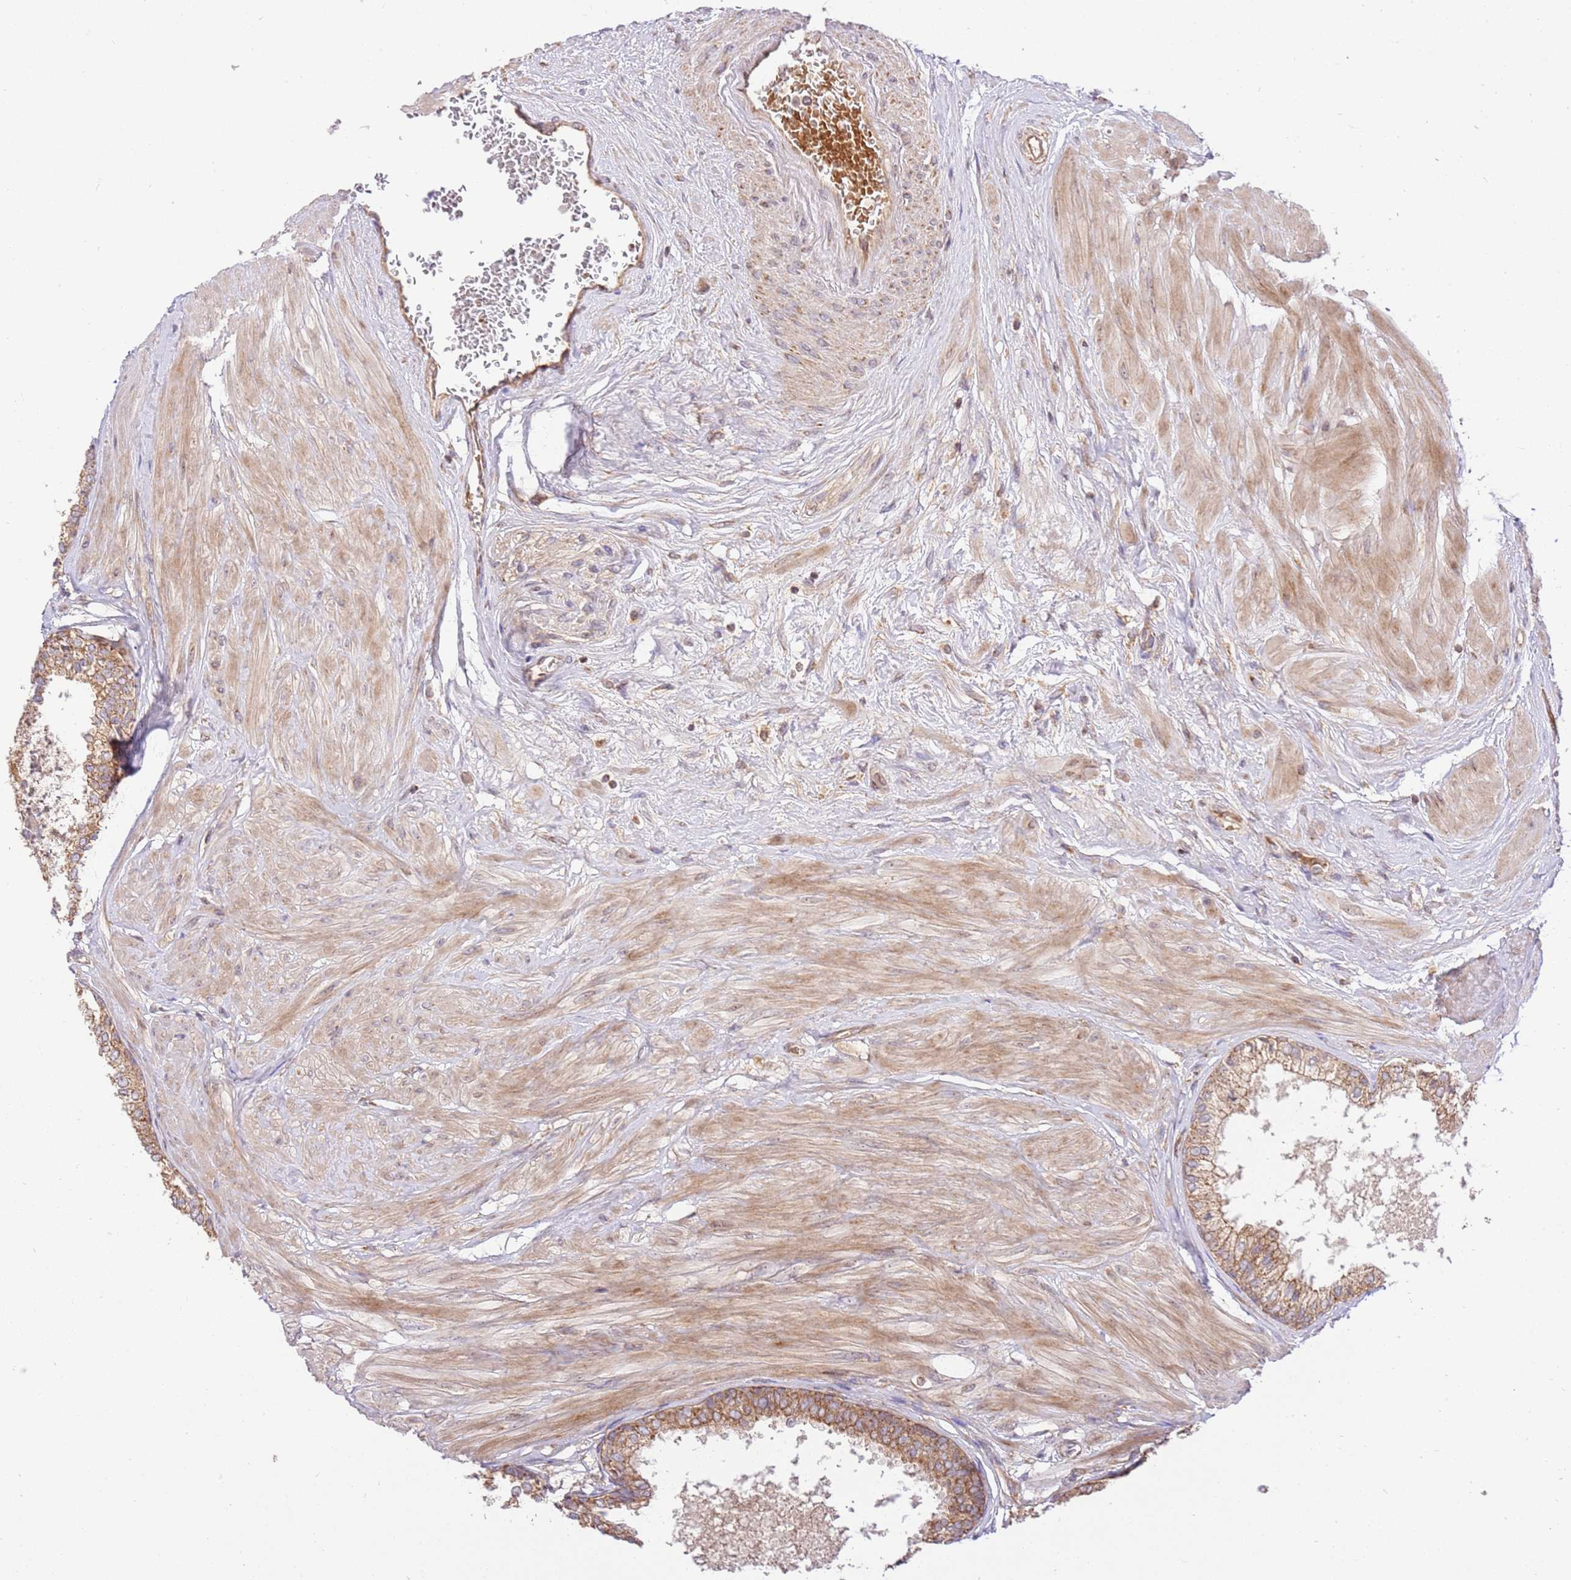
{"staining": {"intensity": "moderate", "quantity": ">75%", "location": "cytoplasmic/membranous"}, "tissue": "prostate", "cell_type": "Glandular cells", "image_type": "normal", "snomed": [{"axis": "morphology", "description": "Normal tissue, NOS"}, {"axis": "topography", "description": "Prostate"}], "caption": "Approximately >75% of glandular cells in benign prostate reveal moderate cytoplasmic/membranous protein expression as visualized by brown immunohistochemical staining.", "gene": "SPATA2L", "patient": {"sex": "male", "age": 48}}